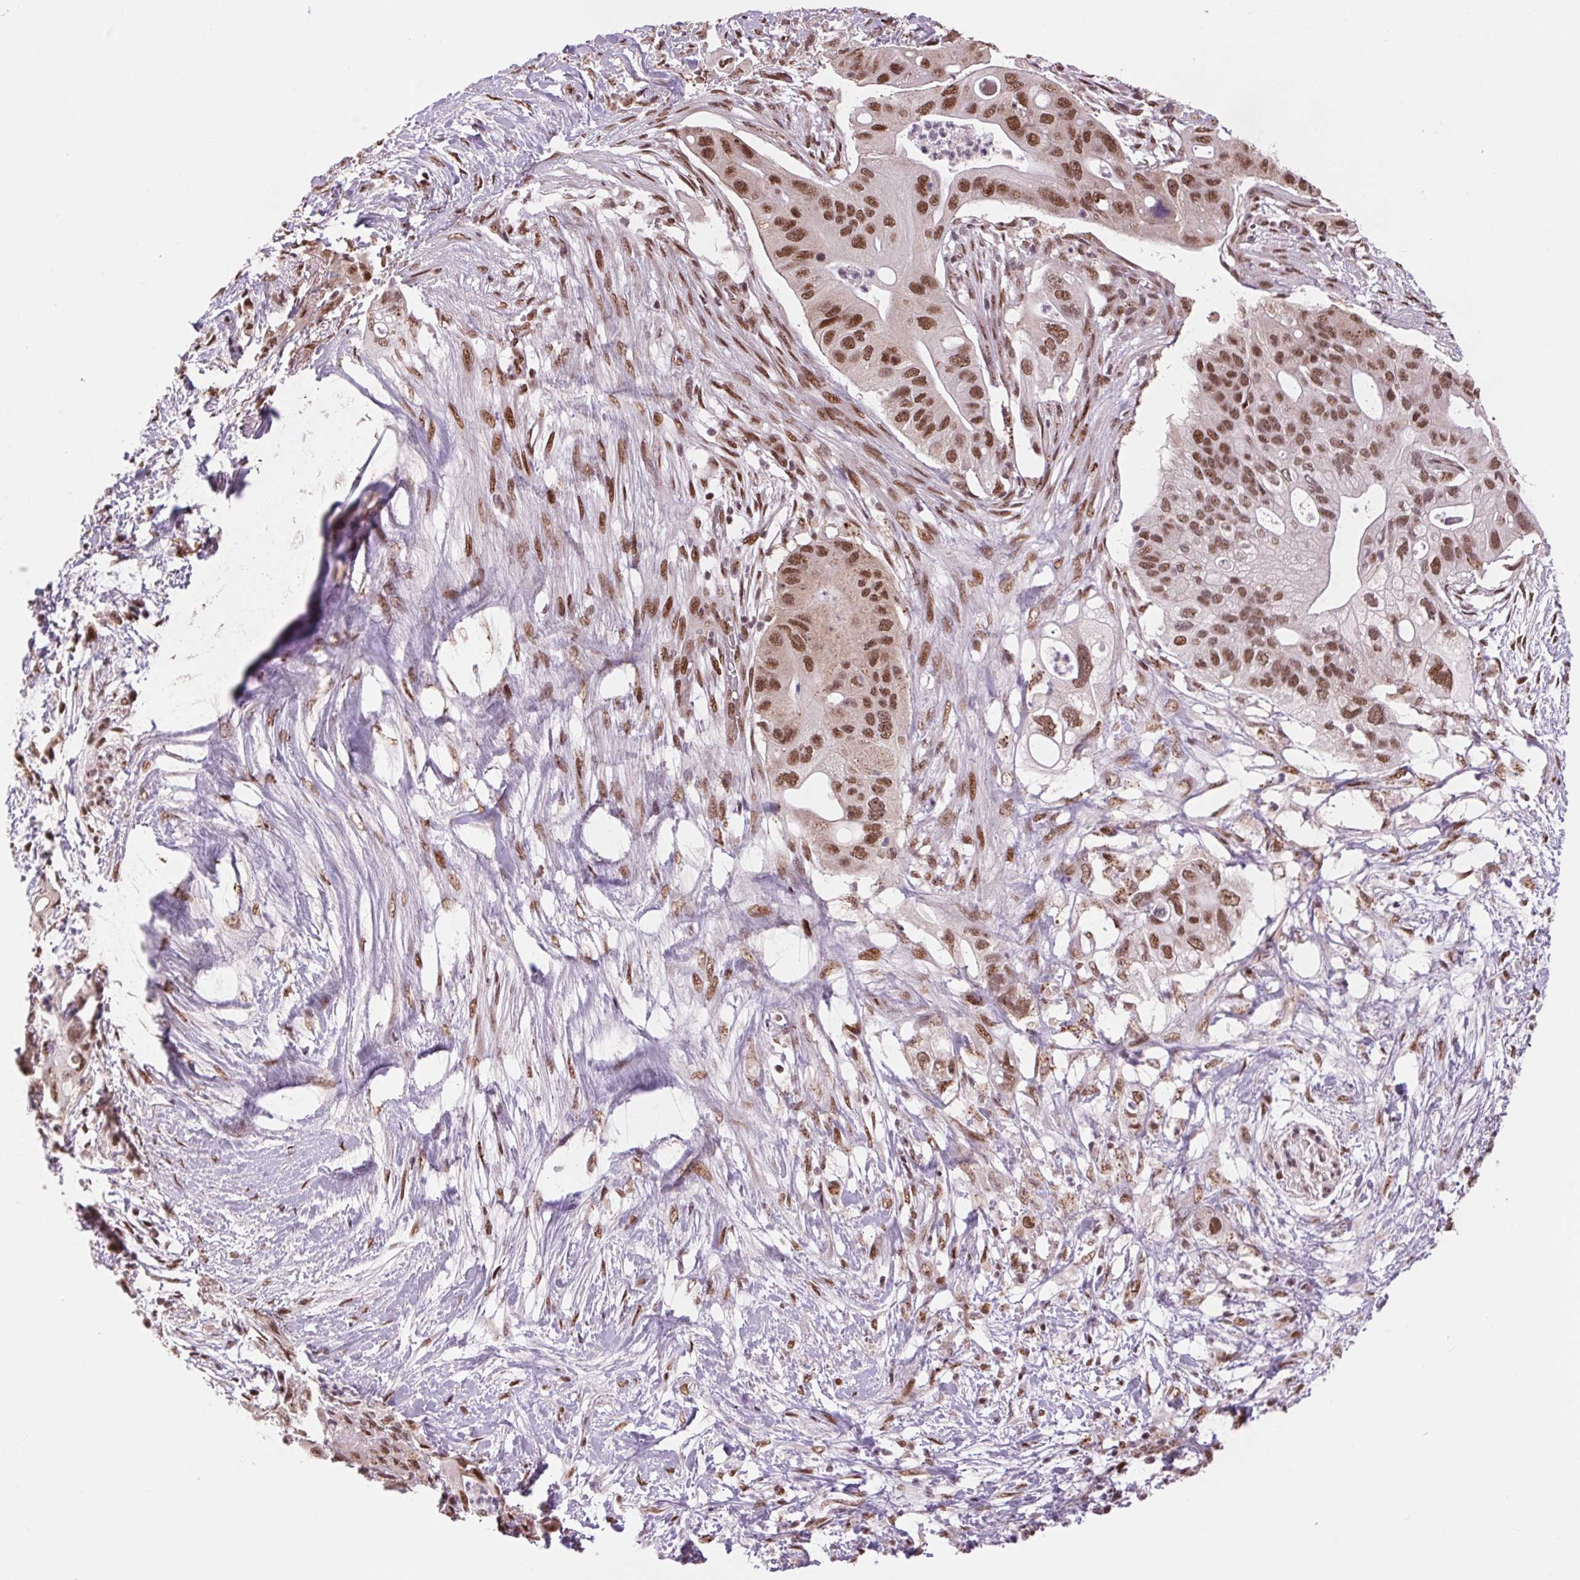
{"staining": {"intensity": "moderate", "quantity": ">75%", "location": "nuclear"}, "tissue": "pancreatic cancer", "cell_type": "Tumor cells", "image_type": "cancer", "snomed": [{"axis": "morphology", "description": "Adenocarcinoma, NOS"}, {"axis": "topography", "description": "Pancreas"}], "caption": "Immunohistochemistry (IHC) (DAB) staining of adenocarcinoma (pancreatic) displays moderate nuclear protein expression in approximately >75% of tumor cells. The staining was performed using DAB, with brown indicating positive protein expression. Nuclei are stained blue with hematoxylin.", "gene": "RAD23A", "patient": {"sex": "female", "age": 72}}